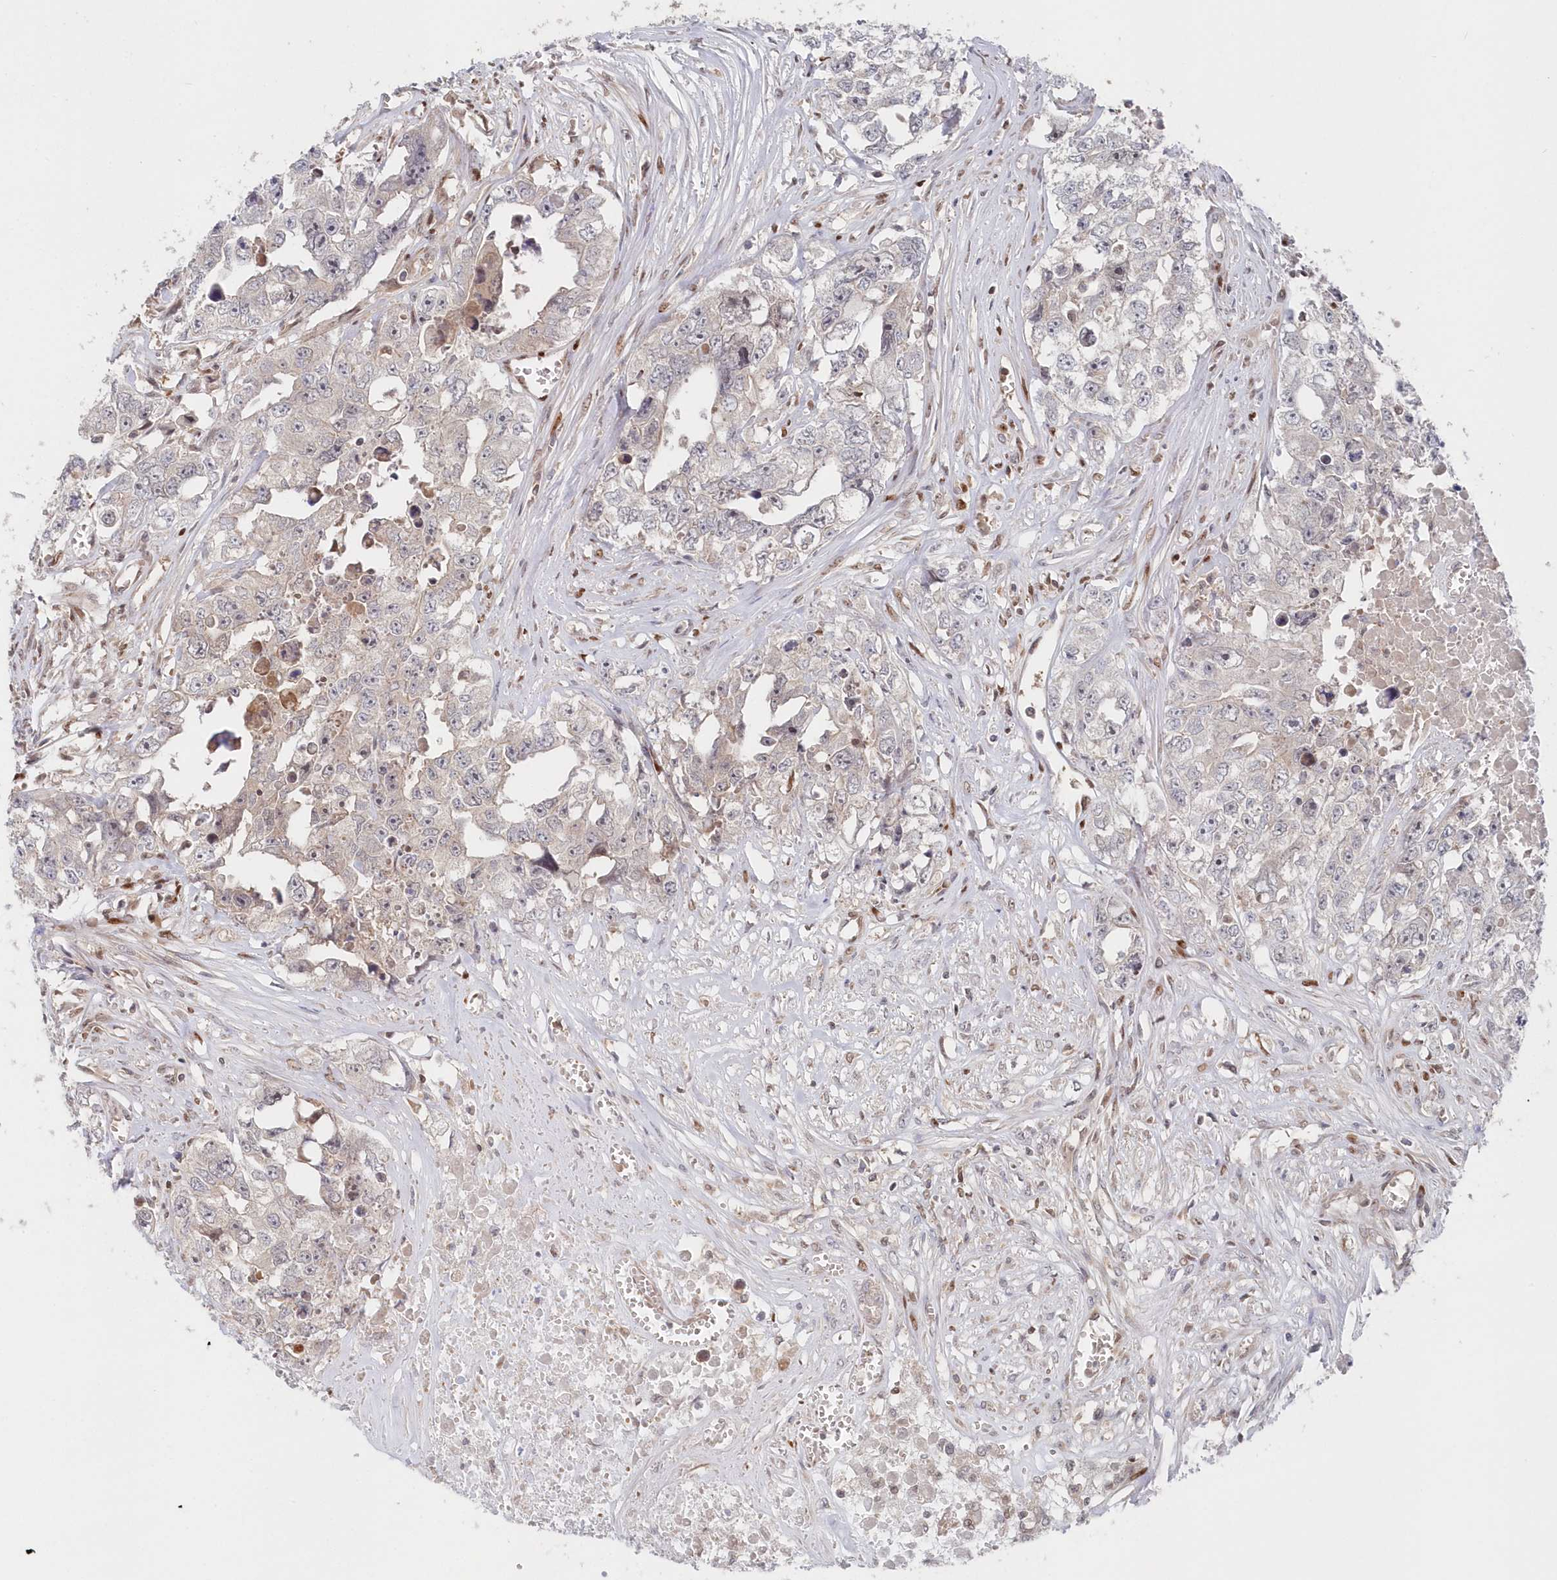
{"staining": {"intensity": "negative", "quantity": "none", "location": "none"}, "tissue": "testis cancer", "cell_type": "Tumor cells", "image_type": "cancer", "snomed": [{"axis": "morphology", "description": "Seminoma, NOS"}, {"axis": "morphology", "description": "Carcinoma, Embryonal, NOS"}, {"axis": "topography", "description": "Testis"}], "caption": "Protein analysis of seminoma (testis) demonstrates no significant expression in tumor cells.", "gene": "ABHD14B", "patient": {"sex": "male", "age": 43}}